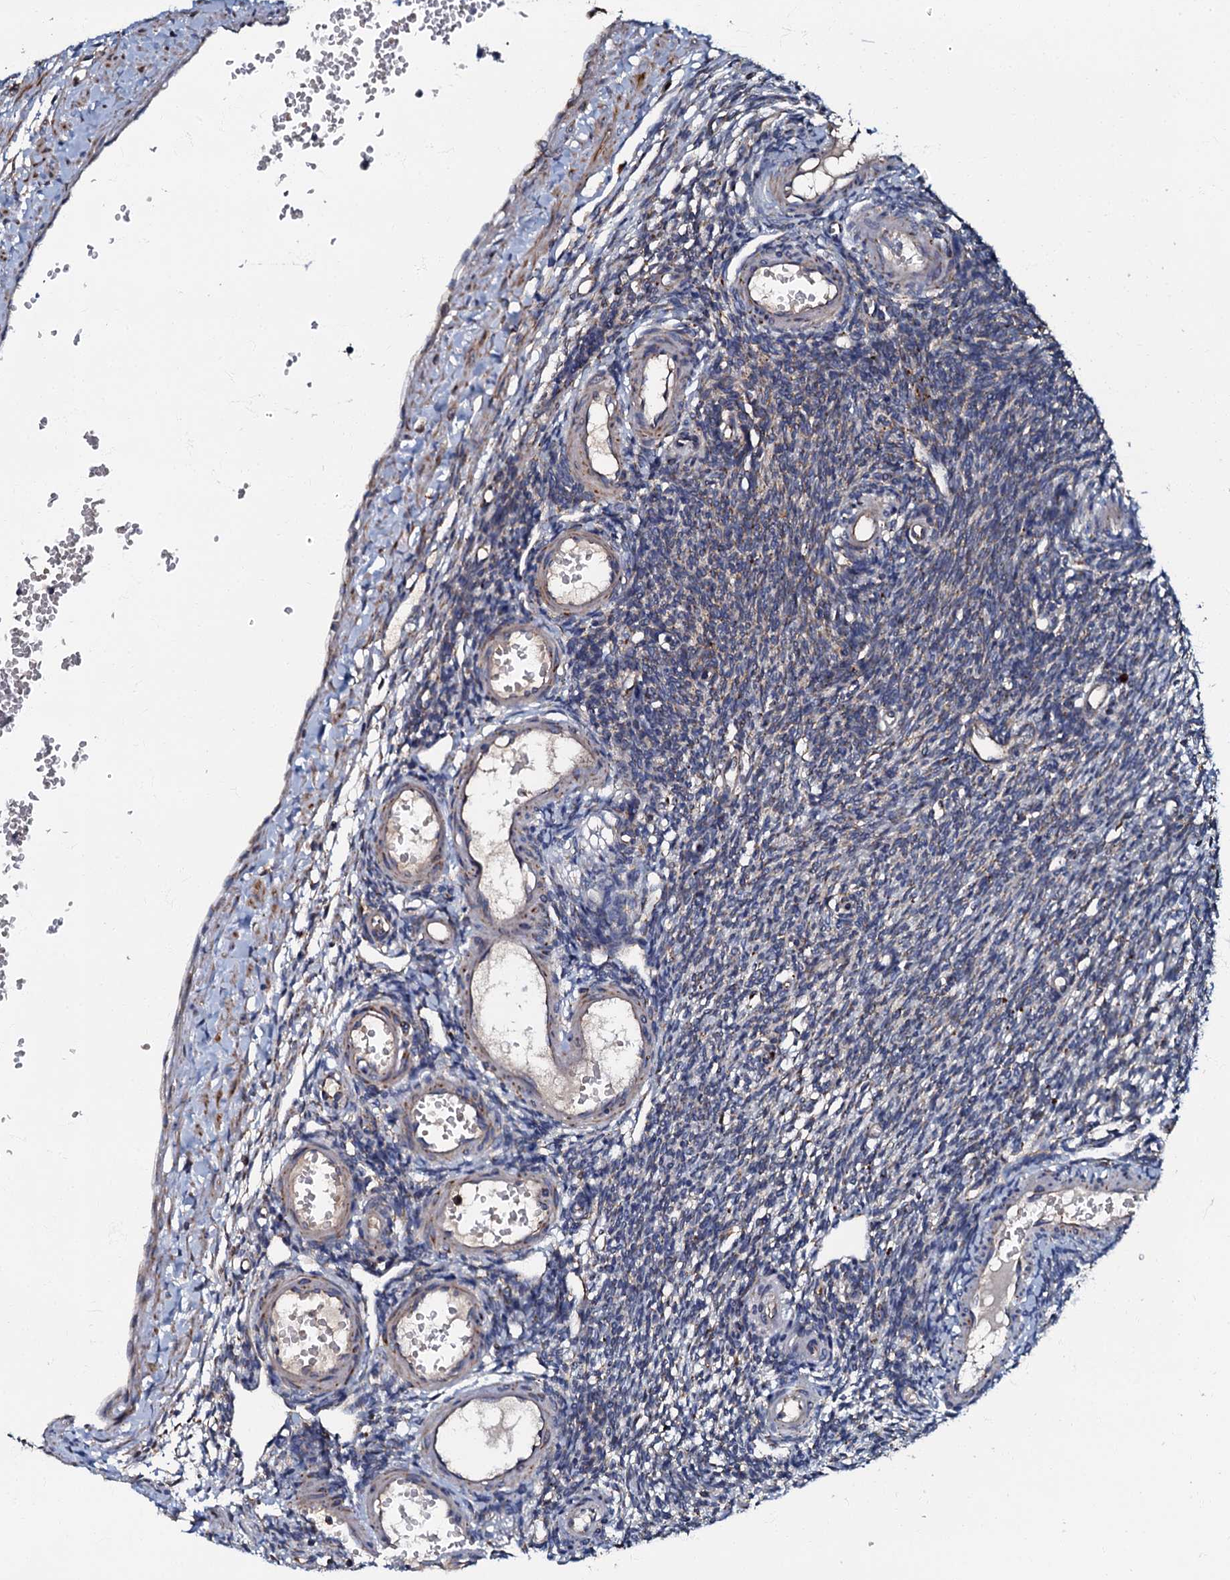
{"staining": {"intensity": "negative", "quantity": "none", "location": "none"}, "tissue": "ovary", "cell_type": "Ovarian stroma cells", "image_type": "normal", "snomed": [{"axis": "morphology", "description": "Normal tissue, NOS"}, {"axis": "morphology", "description": "Cyst, NOS"}, {"axis": "topography", "description": "Ovary"}], "caption": "This is an immunohistochemistry histopathology image of normal ovary. There is no expression in ovarian stroma cells.", "gene": "NDUFA12", "patient": {"sex": "female", "age": 33}}